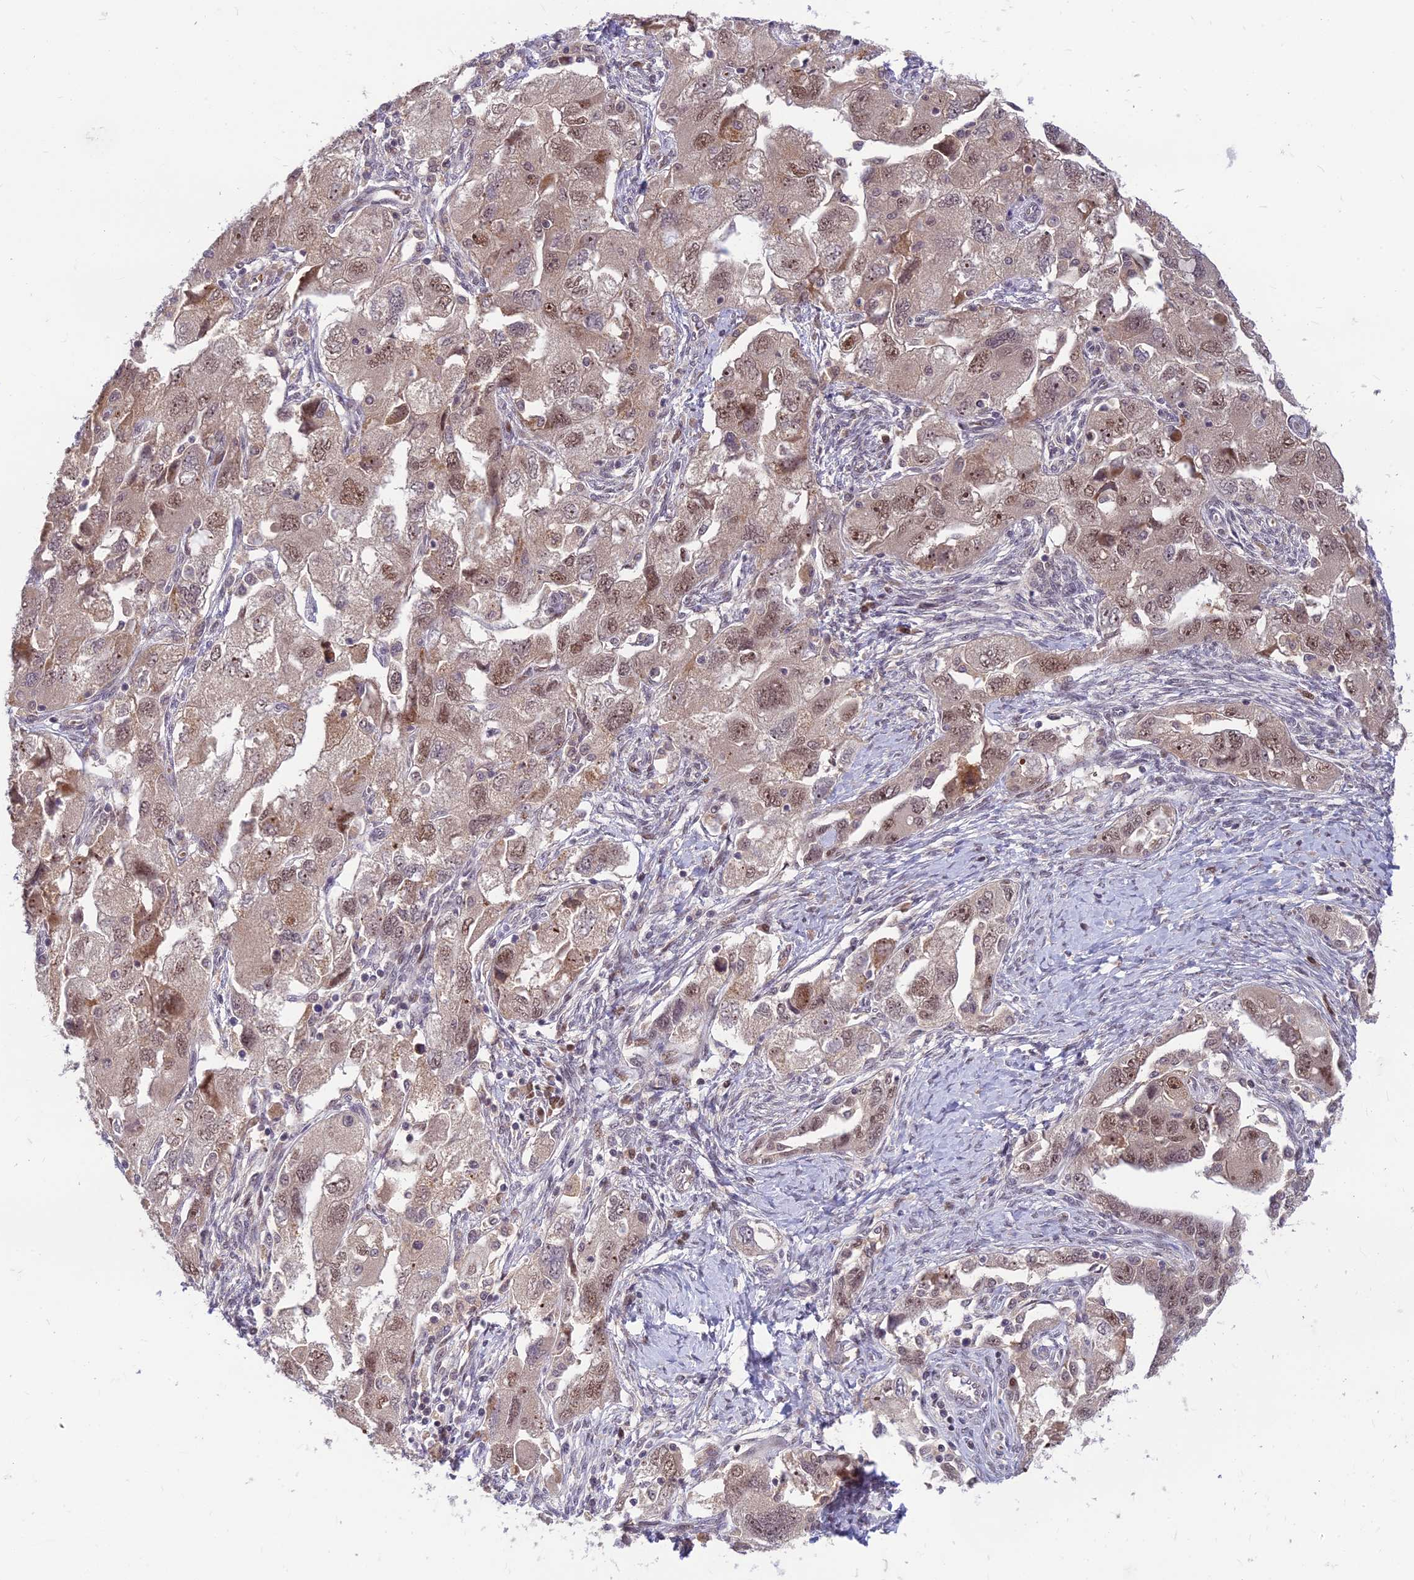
{"staining": {"intensity": "moderate", "quantity": ">75%", "location": "cytoplasmic/membranous,nuclear"}, "tissue": "ovarian cancer", "cell_type": "Tumor cells", "image_type": "cancer", "snomed": [{"axis": "morphology", "description": "Carcinoma, NOS"}, {"axis": "morphology", "description": "Cystadenocarcinoma, serous, NOS"}, {"axis": "topography", "description": "Ovary"}], "caption": "Protein staining of ovarian carcinoma tissue demonstrates moderate cytoplasmic/membranous and nuclear positivity in about >75% of tumor cells.", "gene": "ASPDH", "patient": {"sex": "female", "age": 69}}